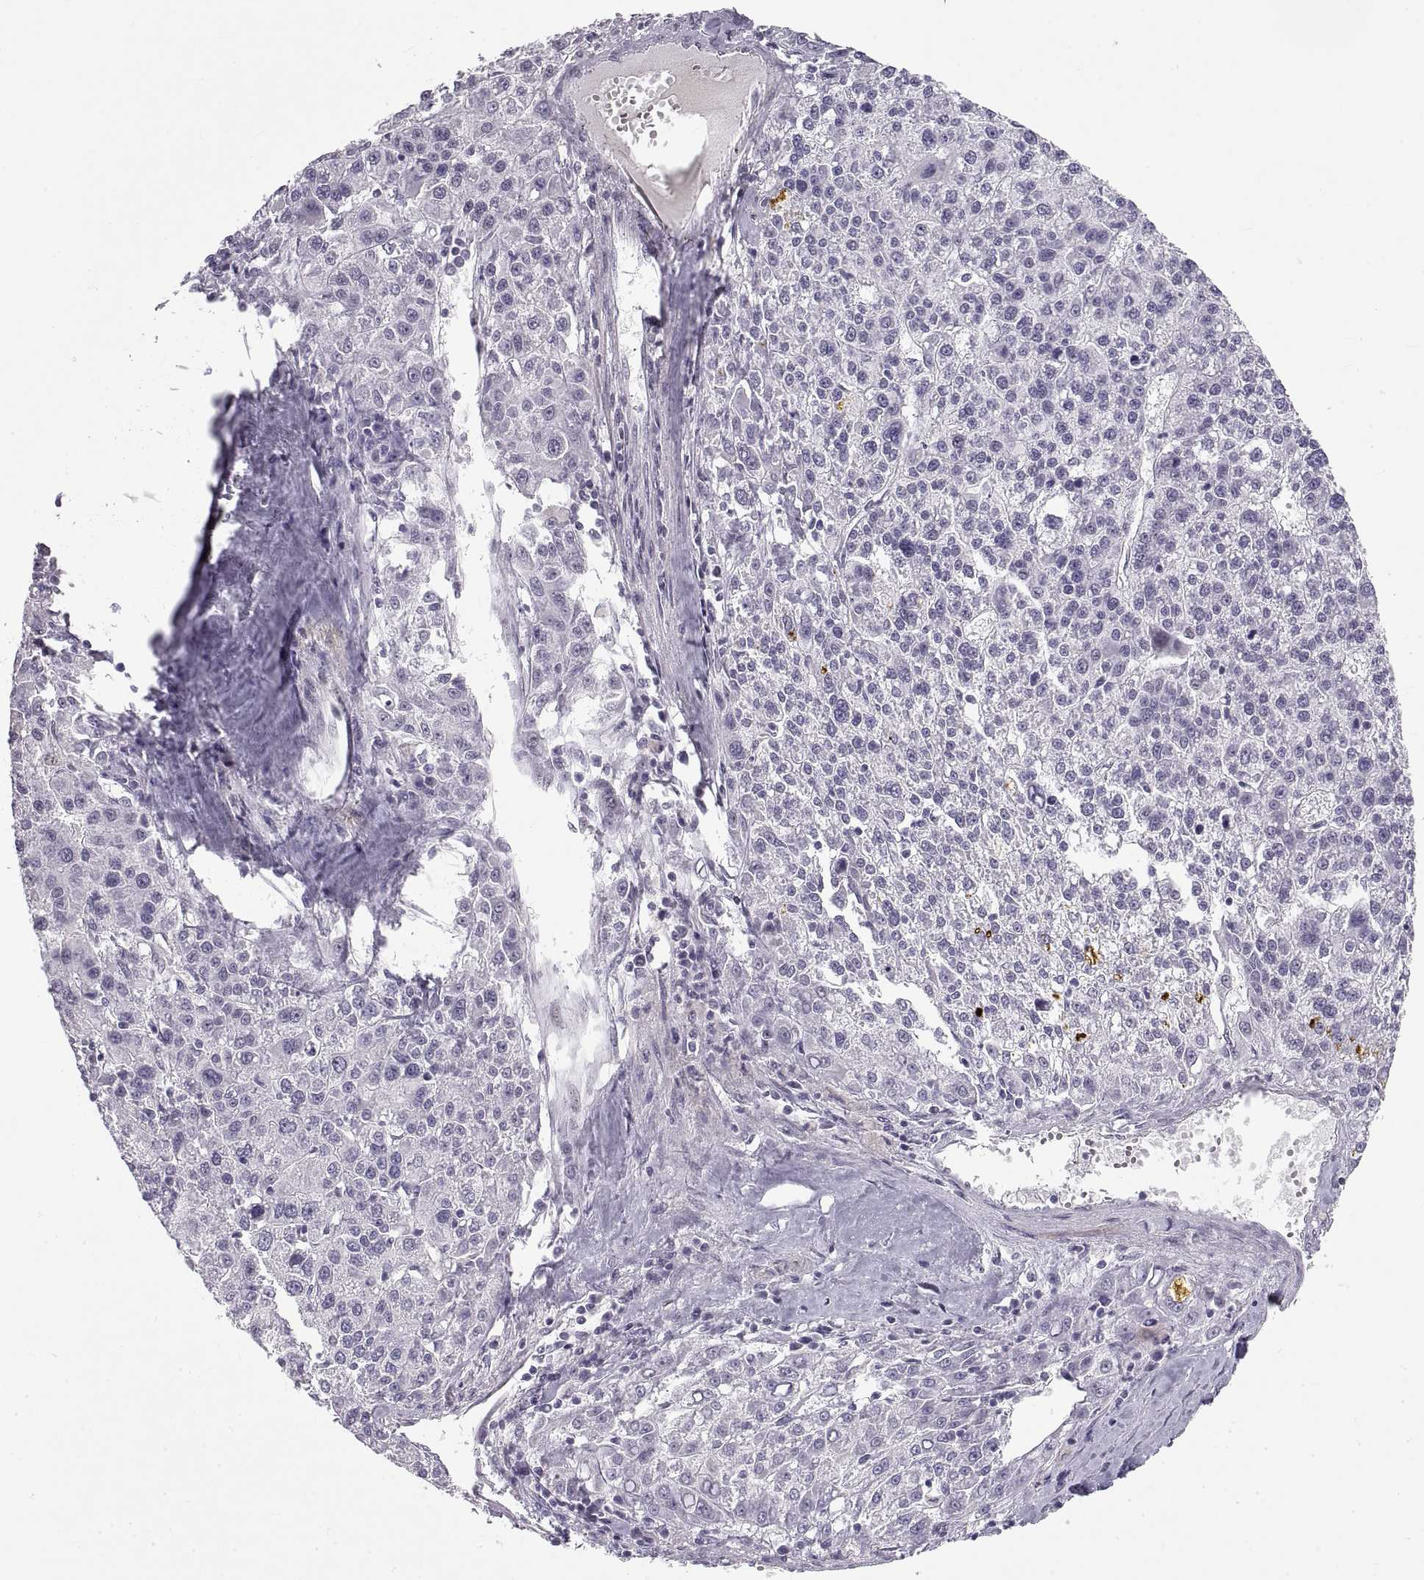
{"staining": {"intensity": "negative", "quantity": "none", "location": "none"}, "tissue": "liver cancer", "cell_type": "Tumor cells", "image_type": "cancer", "snomed": [{"axis": "morphology", "description": "Carcinoma, Hepatocellular, NOS"}, {"axis": "topography", "description": "Liver"}], "caption": "A high-resolution histopathology image shows immunohistochemistry staining of liver hepatocellular carcinoma, which shows no significant expression in tumor cells.", "gene": "NANOS3", "patient": {"sex": "female", "age": 58}}